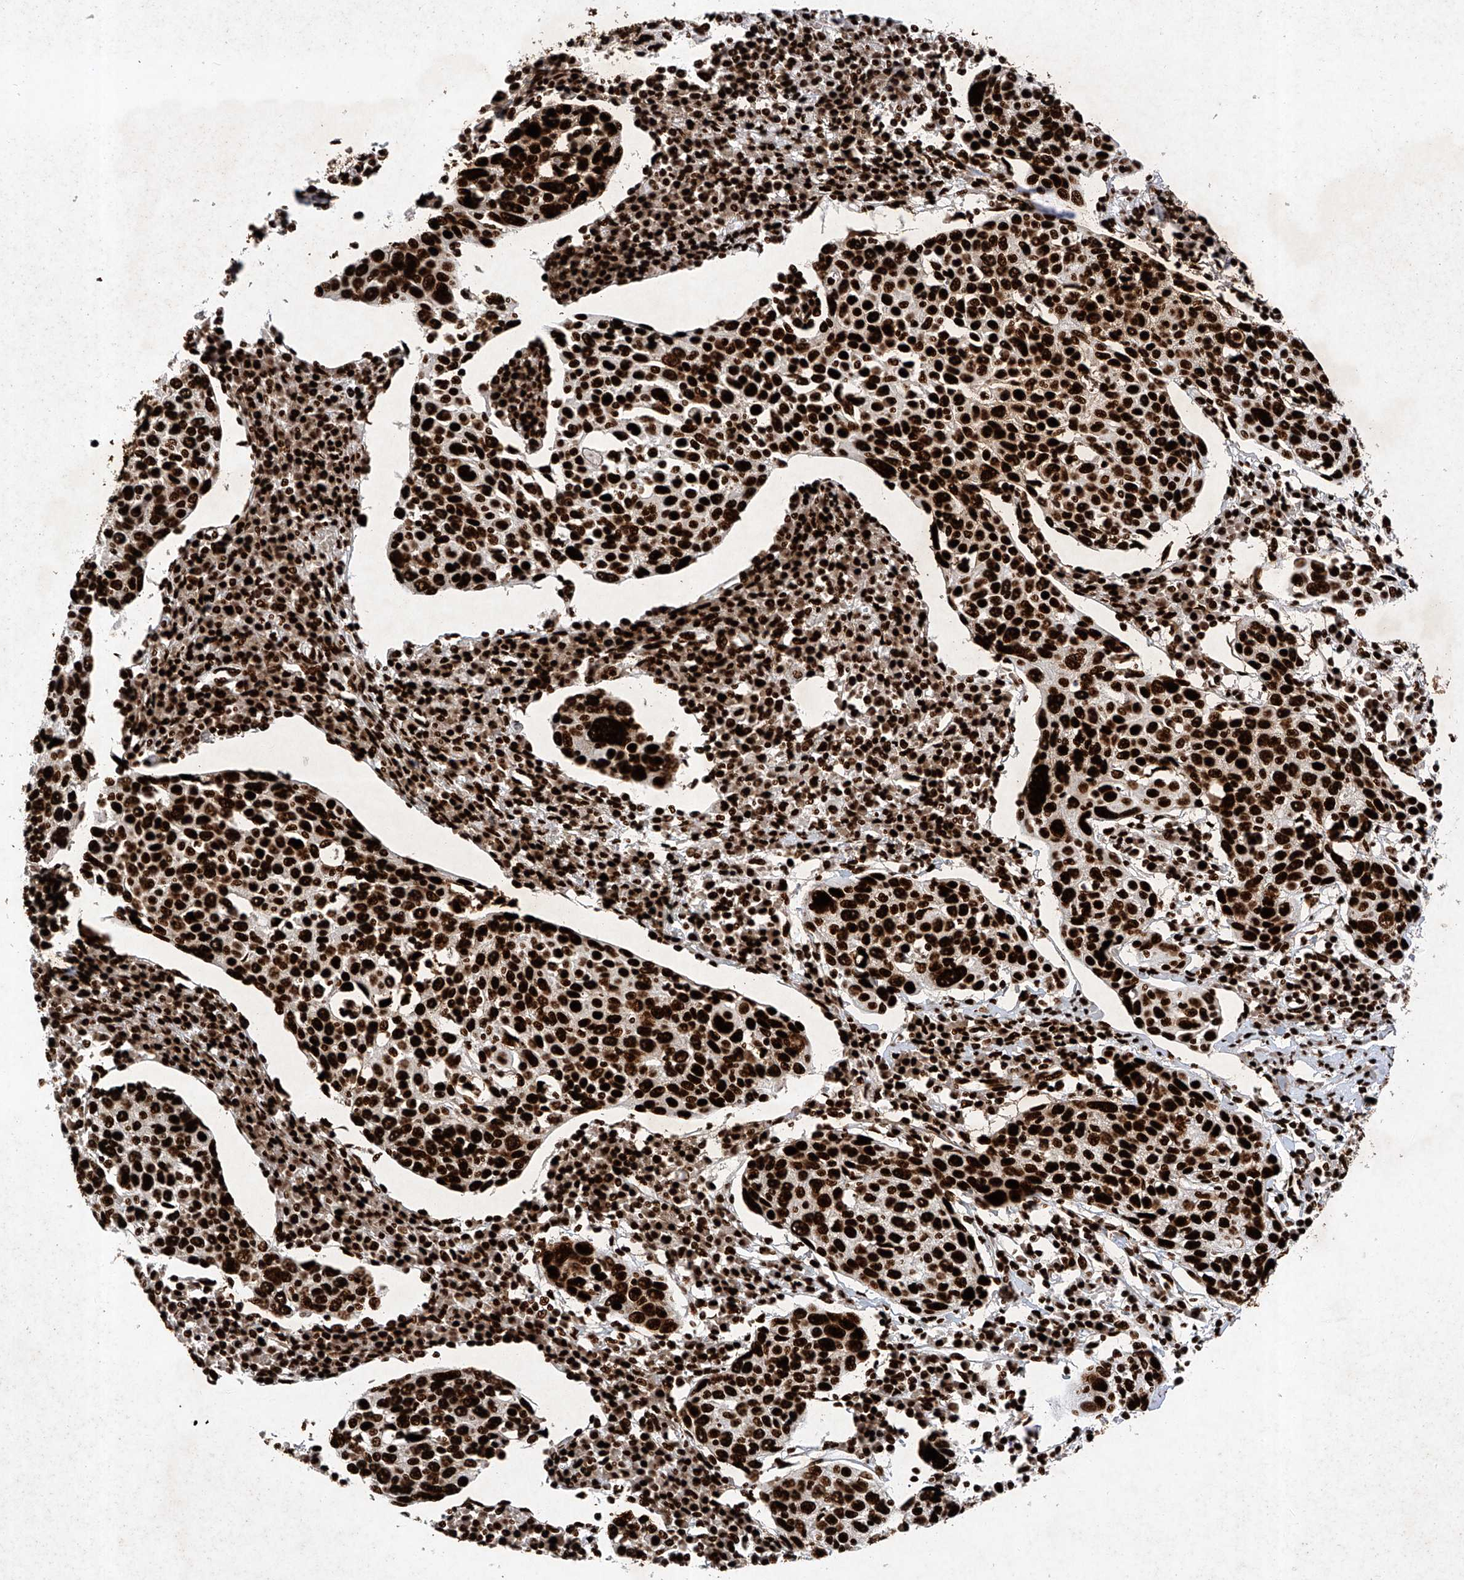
{"staining": {"intensity": "strong", "quantity": ">75%", "location": "nuclear"}, "tissue": "cervical cancer", "cell_type": "Tumor cells", "image_type": "cancer", "snomed": [{"axis": "morphology", "description": "Squamous cell carcinoma, NOS"}, {"axis": "topography", "description": "Cervix"}], "caption": "Tumor cells demonstrate strong nuclear staining in about >75% of cells in cervical cancer (squamous cell carcinoma).", "gene": "SRSF6", "patient": {"sex": "female", "age": 40}}